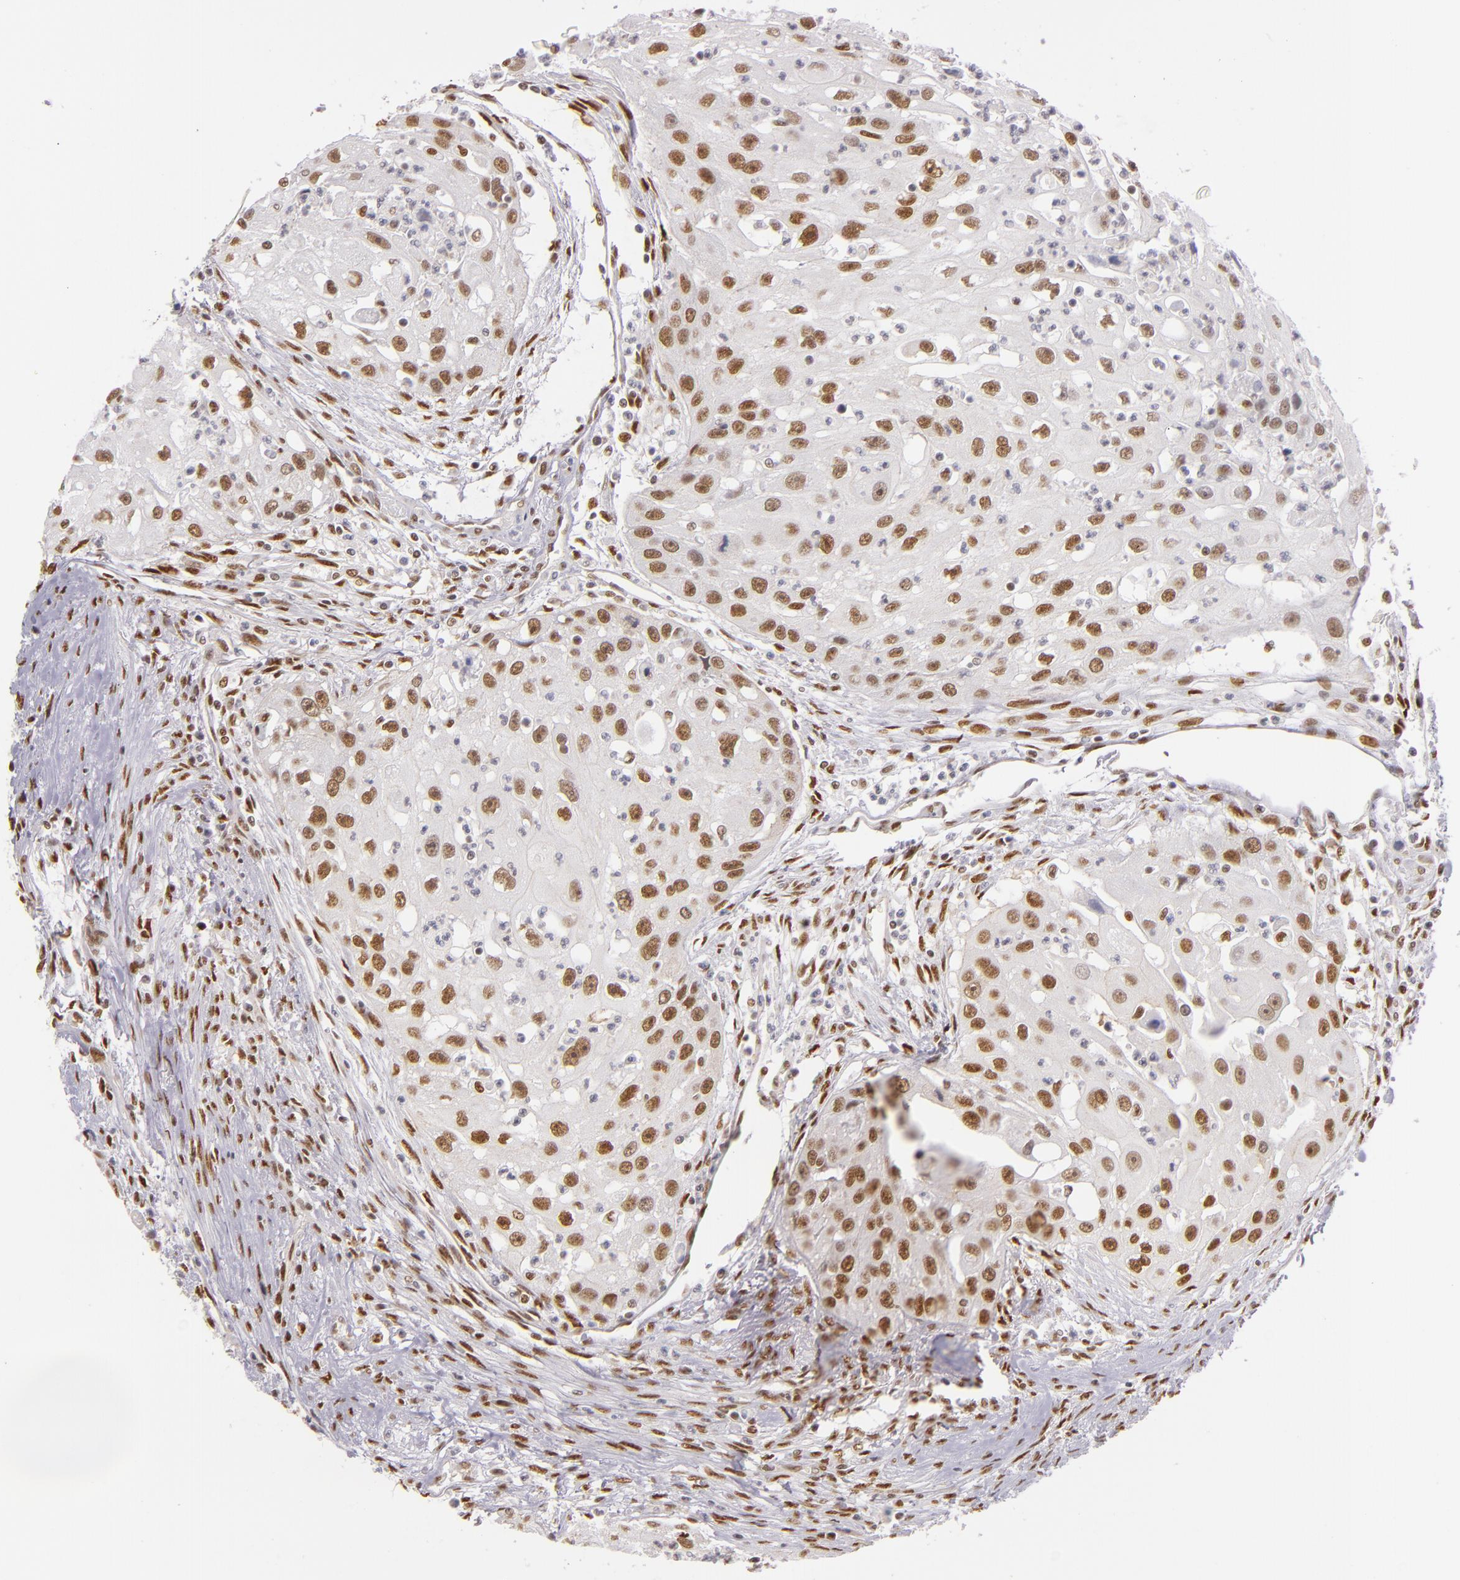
{"staining": {"intensity": "moderate", "quantity": ">75%", "location": "nuclear"}, "tissue": "head and neck cancer", "cell_type": "Tumor cells", "image_type": "cancer", "snomed": [{"axis": "morphology", "description": "Squamous cell carcinoma, NOS"}, {"axis": "topography", "description": "Head-Neck"}], "caption": "Immunohistochemistry (IHC) staining of head and neck cancer, which displays medium levels of moderate nuclear staining in about >75% of tumor cells indicating moderate nuclear protein expression. The staining was performed using DAB (3,3'-diaminobenzidine) (brown) for protein detection and nuclei were counterstained in hematoxylin (blue).", "gene": "NCOR2", "patient": {"sex": "male", "age": 64}}